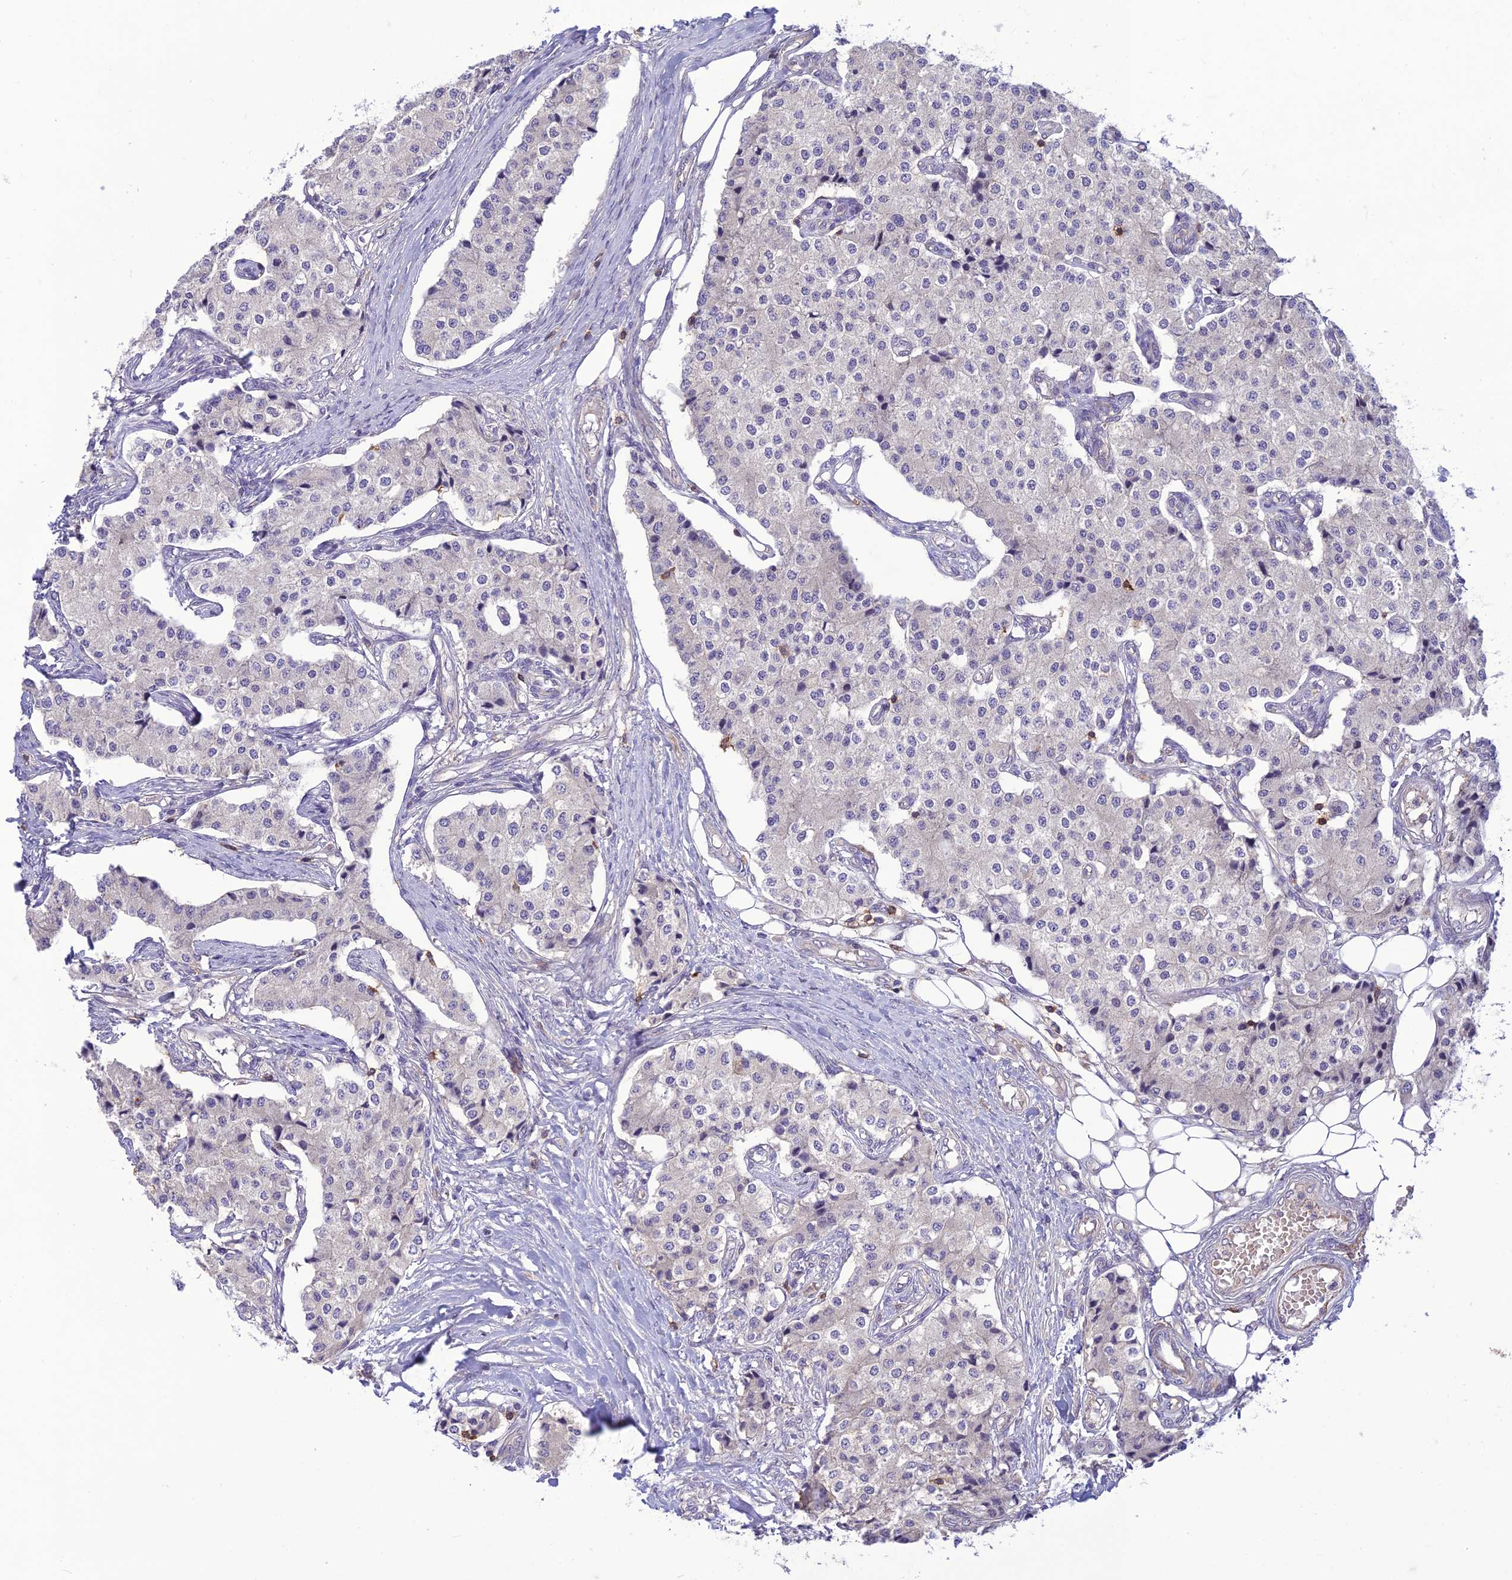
{"staining": {"intensity": "negative", "quantity": "none", "location": "none"}, "tissue": "carcinoid", "cell_type": "Tumor cells", "image_type": "cancer", "snomed": [{"axis": "morphology", "description": "Carcinoid, malignant, NOS"}, {"axis": "topography", "description": "Colon"}], "caption": "Immunohistochemistry (IHC) micrograph of human carcinoid (malignant) stained for a protein (brown), which exhibits no staining in tumor cells. Brightfield microscopy of immunohistochemistry stained with DAB (3,3'-diaminobenzidine) (brown) and hematoxylin (blue), captured at high magnification.", "gene": "ITGAE", "patient": {"sex": "female", "age": 52}}